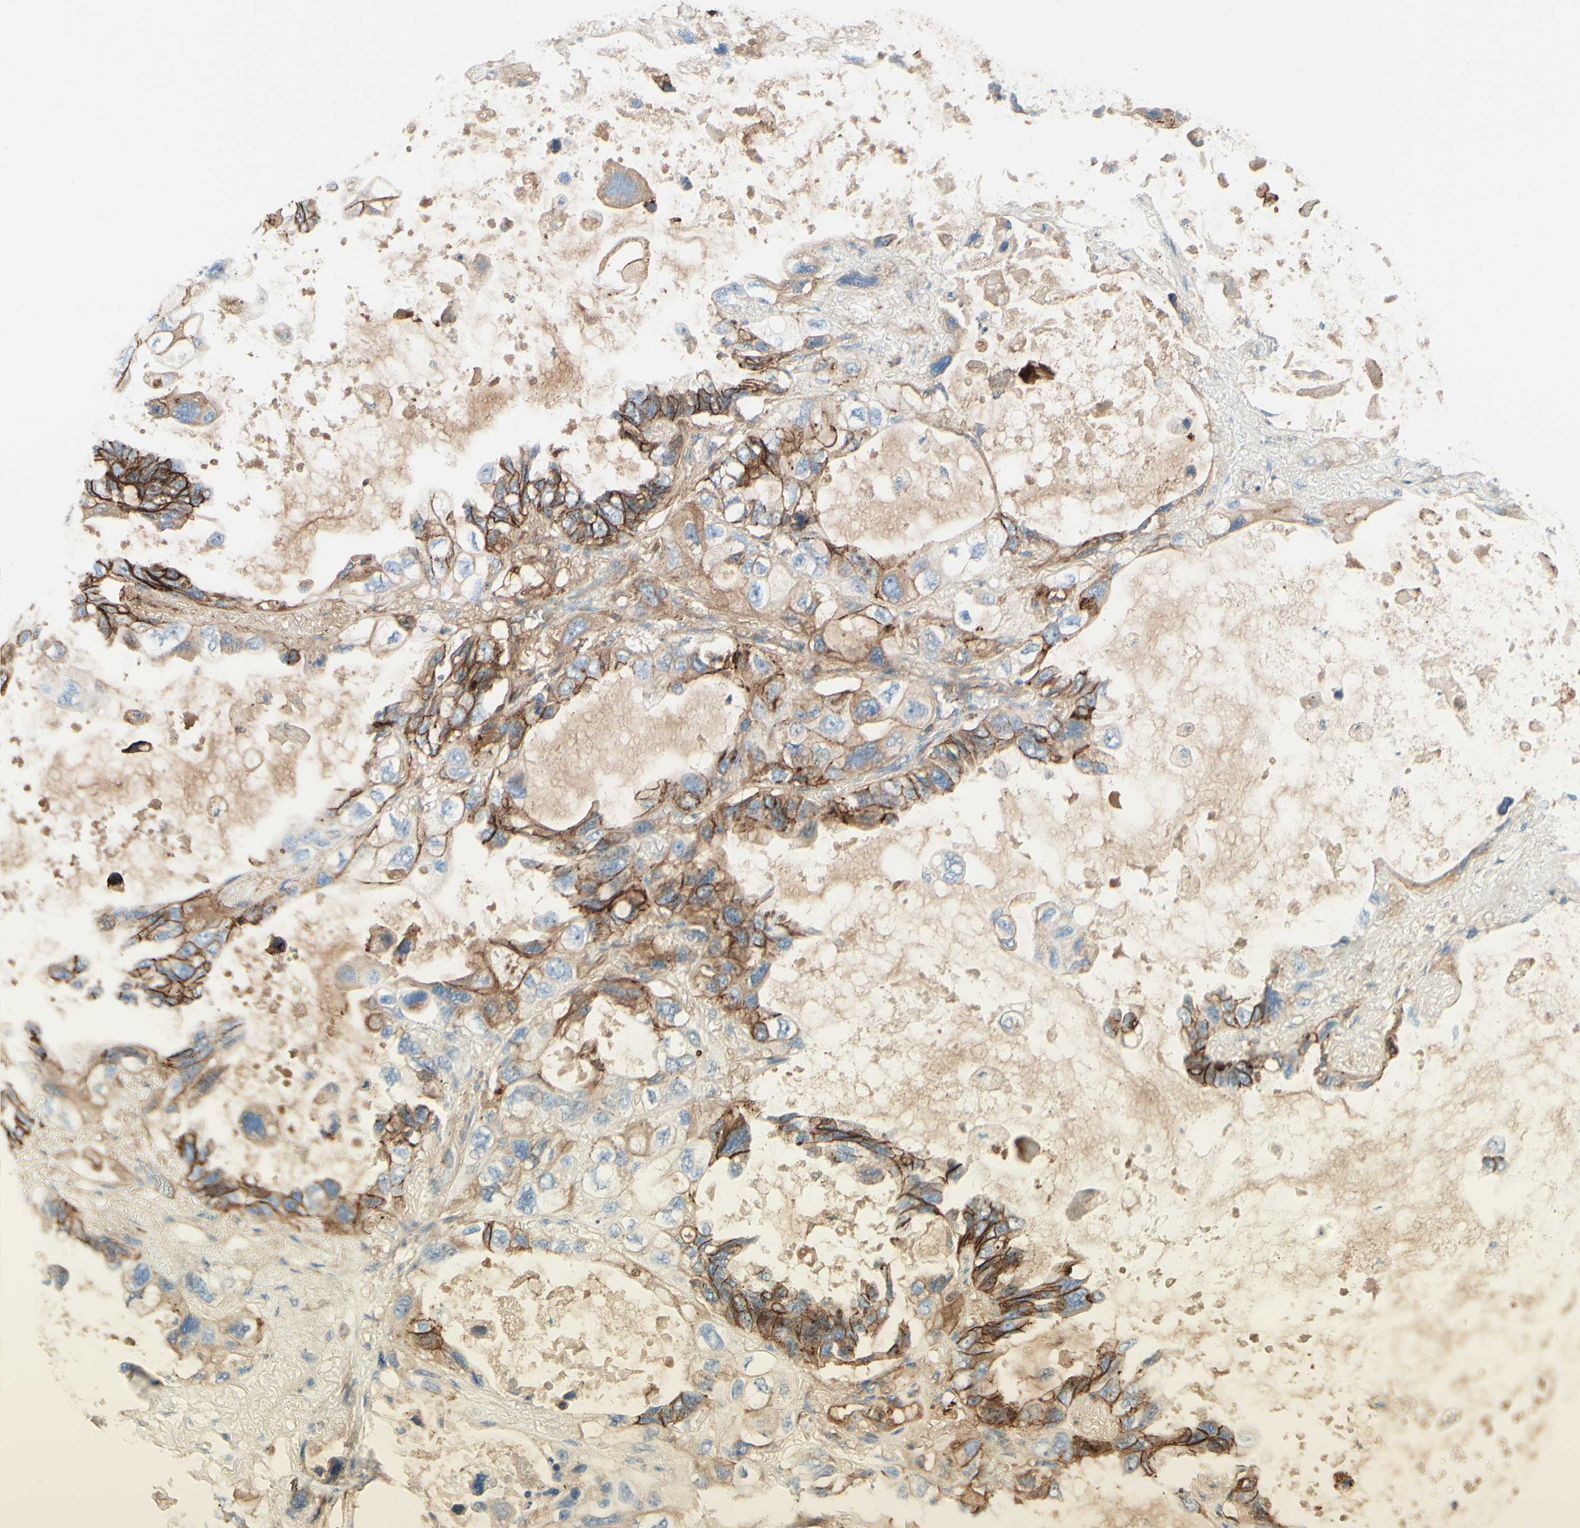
{"staining": {"intensity": "moderate", "quantity": "25%-75%", "location": "cytoplasmic/membranous"}, "tissue": "lung cancer", "cell_type": "Tumor cells", "image_type": "cancer", "snomed": [{"axis": "morphology", "description": "Squamous cell carcinoma, NOS"}, {"axis": "topography", "description": "Lung"}], "caption": "Immunohistochemical staining of human lung squamous cell carcinoma displays moderate cytoplasmic/membranous protein expression in about 25%-75% of tumor cells.", "gene": "ALCAM", "patient": {"sex": "female", "age": 73}}